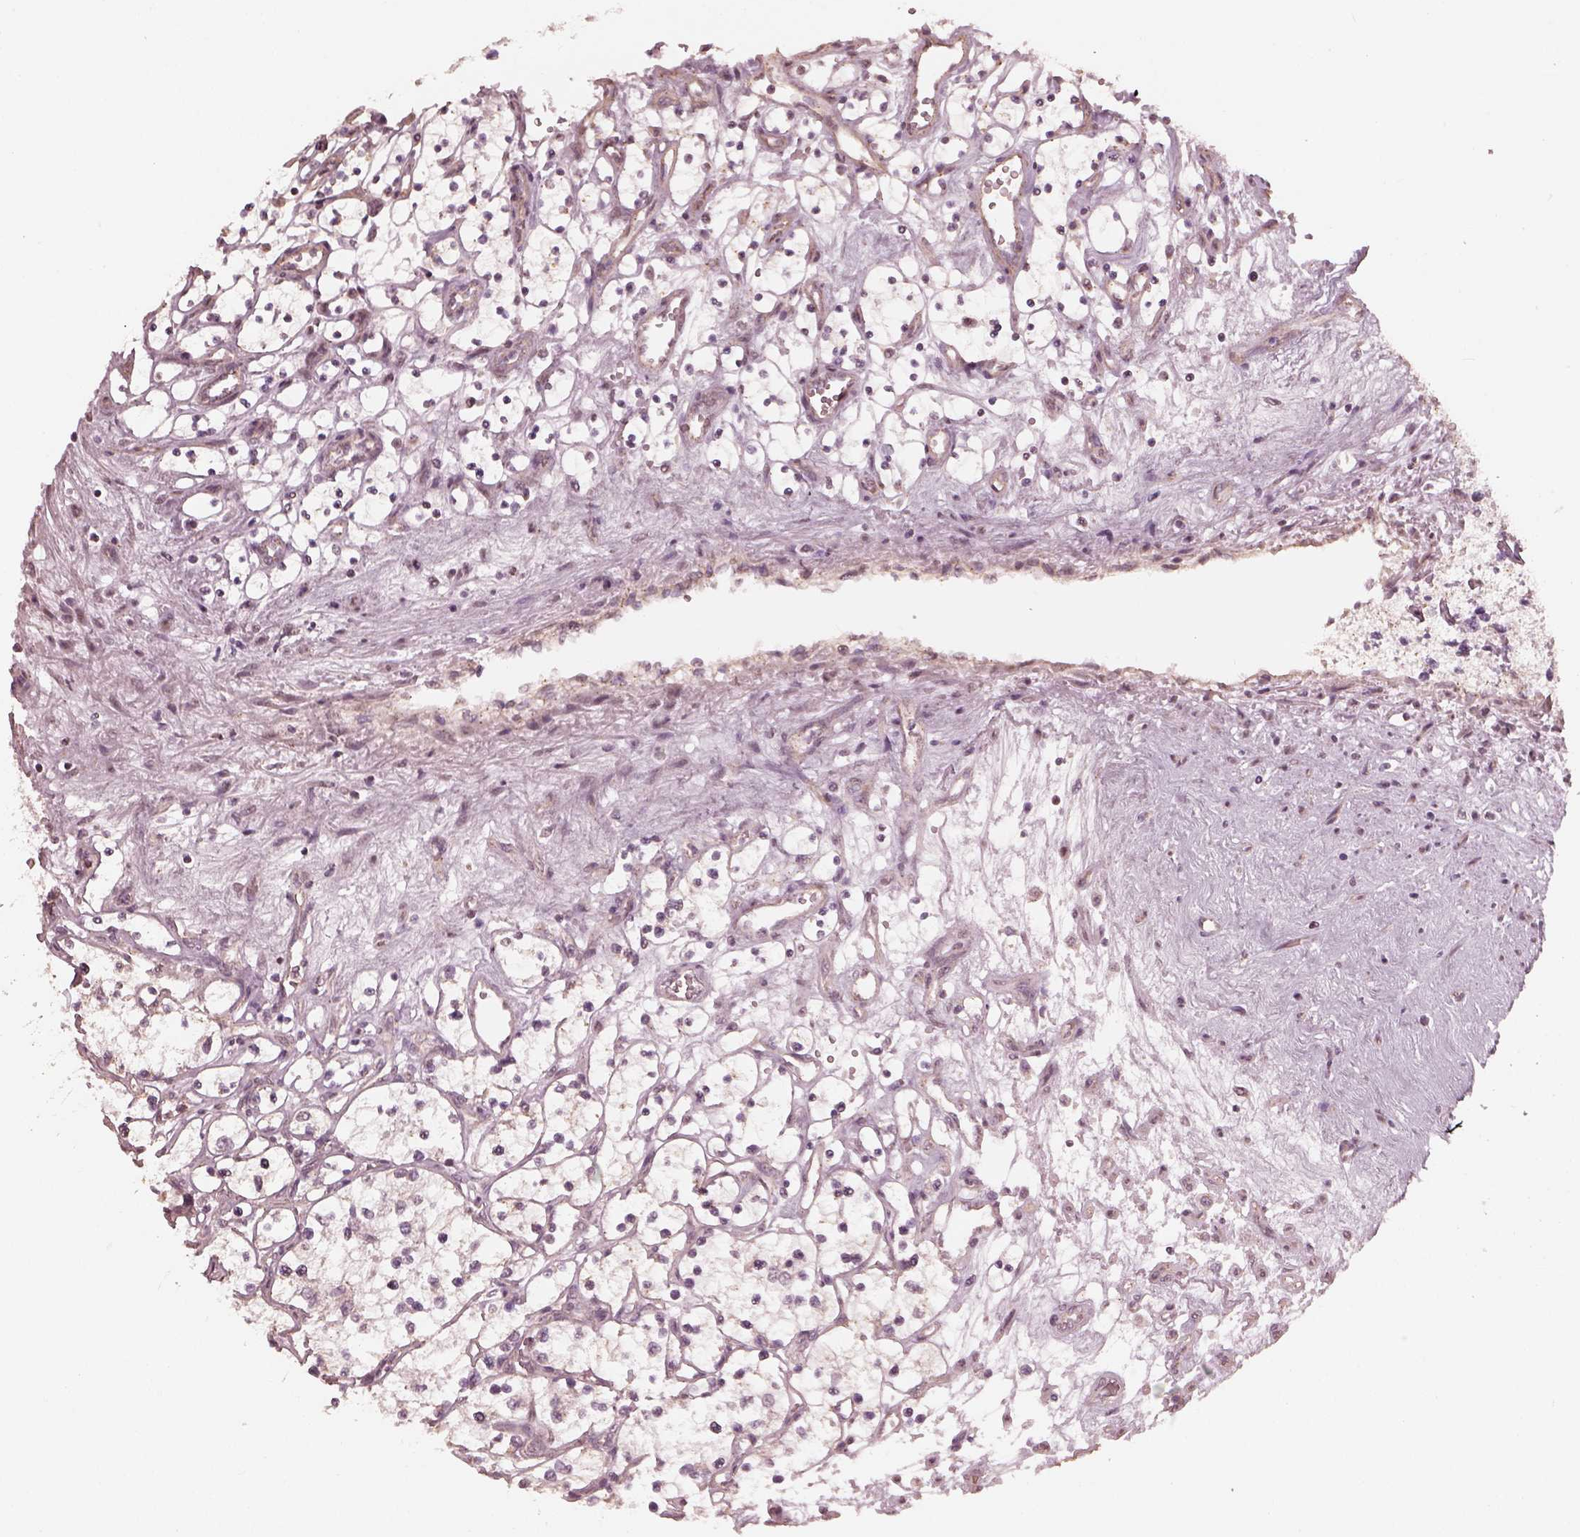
{"staining": {"intensity": "negative", "quantity": "none", "location": "none"}, "tissue": "renal cancer", "cell_type": "Tumor cells", "image_type": "cancer", "snomed": [{"axis": "morphology", "description": "Adenocarcinoma, NOS"}, {"axis": "topography", "description": "Kidney"}], "caption": "DAB (3,3'-diaminobenzidine) immunohistochemical staining of renal cancer reveals no significant positivity in tumor cells.", "gene": "SLC7A4", "patient": {"sex": "female", "age": 69}}